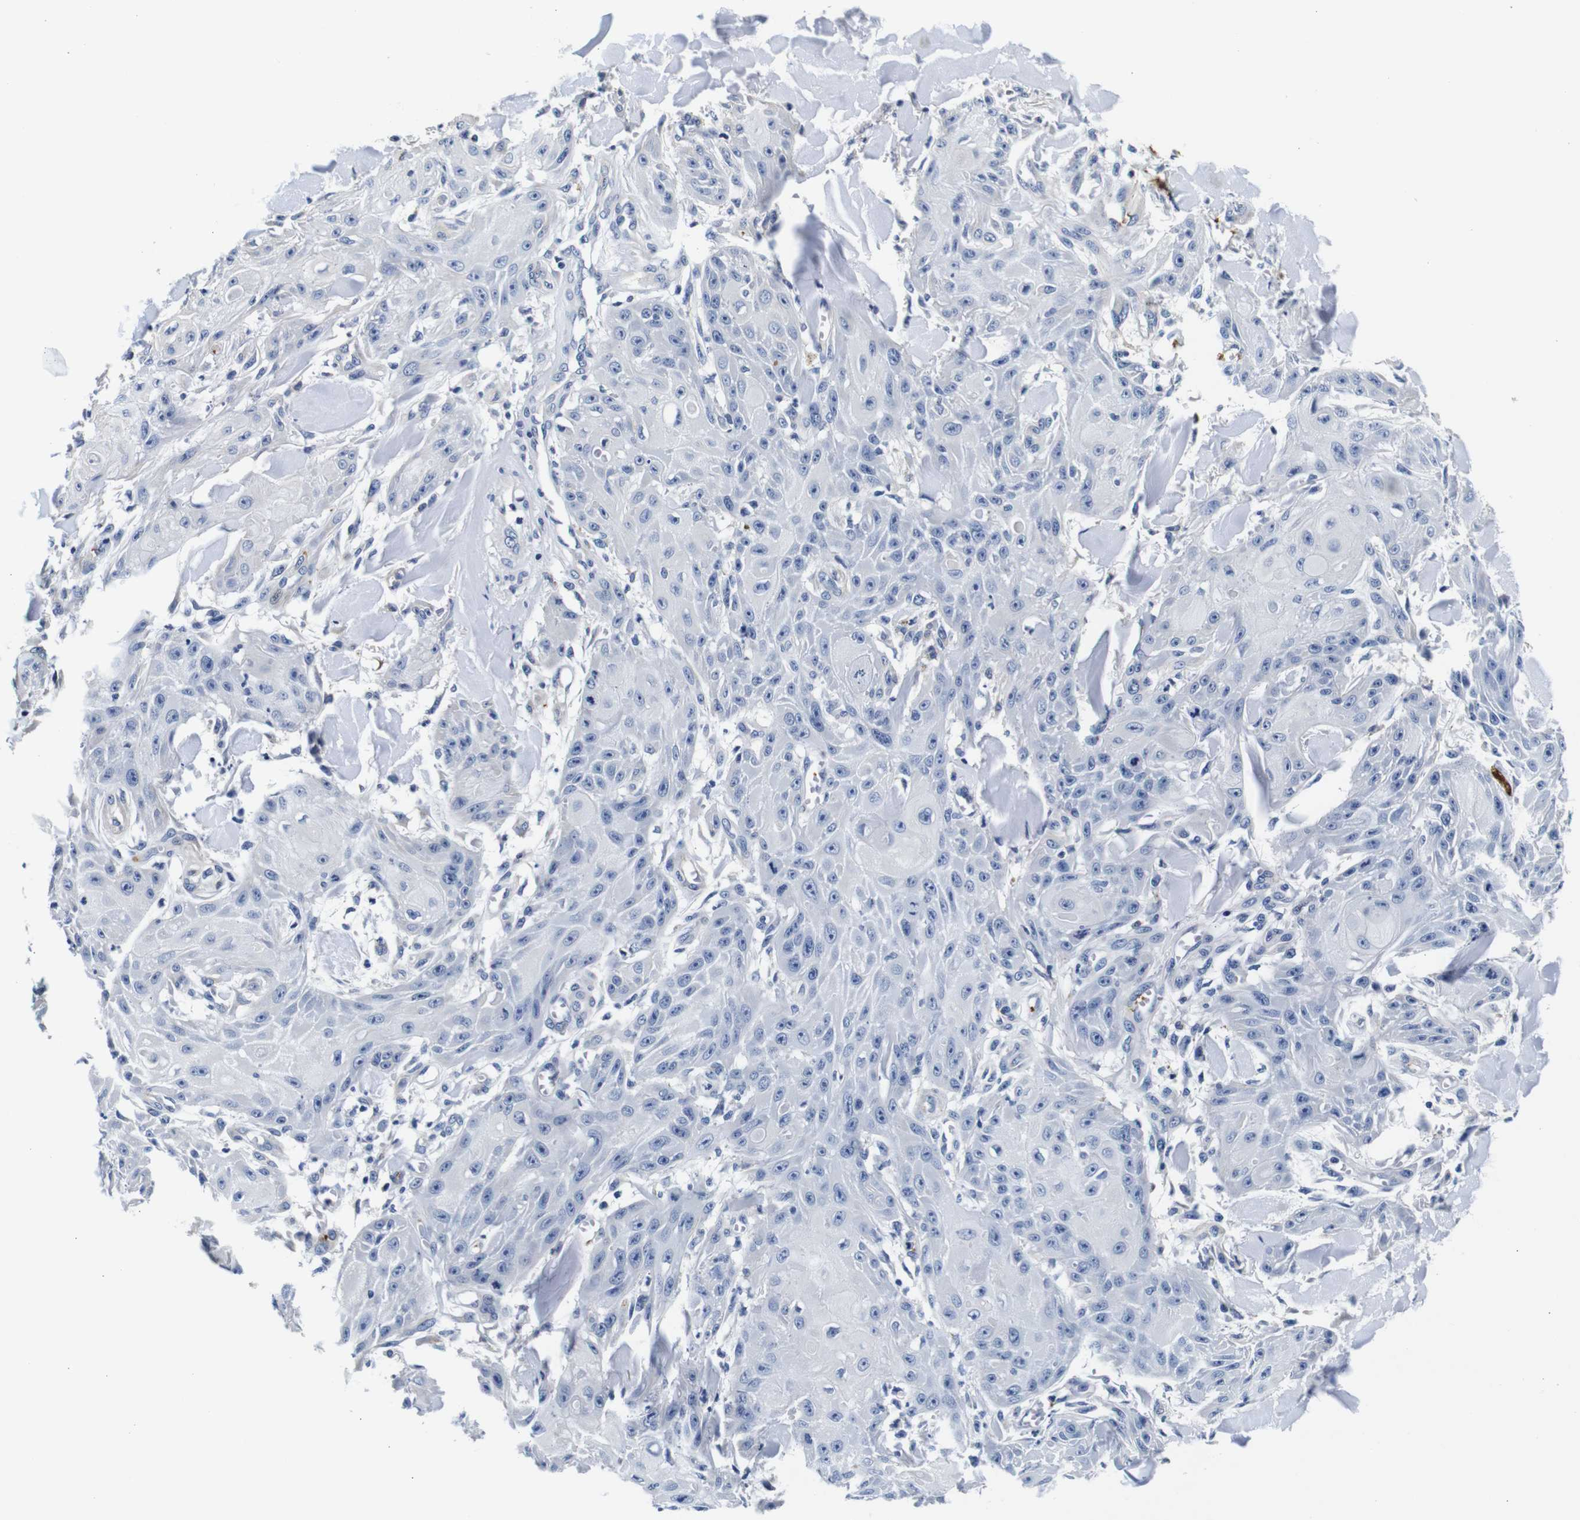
{"staining": {"intensity": "negative", "quantity": "none", "location": "none"}, "tissue": "skin cancer", "cell_type": "Tumor cells", "image_type": "cancer", "snomed": [{"axis": "morphology", "description": "Squamous cell carcinoma, NOS"}, {"axis": "topography", "description": "Skin"}], "caption": "This is an immunohistochemistry histopathology image of human skin cancer (squamous cell carcinoma). There is no staining in tumor cells.", "gene": "GP1BA", "patient": {"sex": "male", "age": 74}}